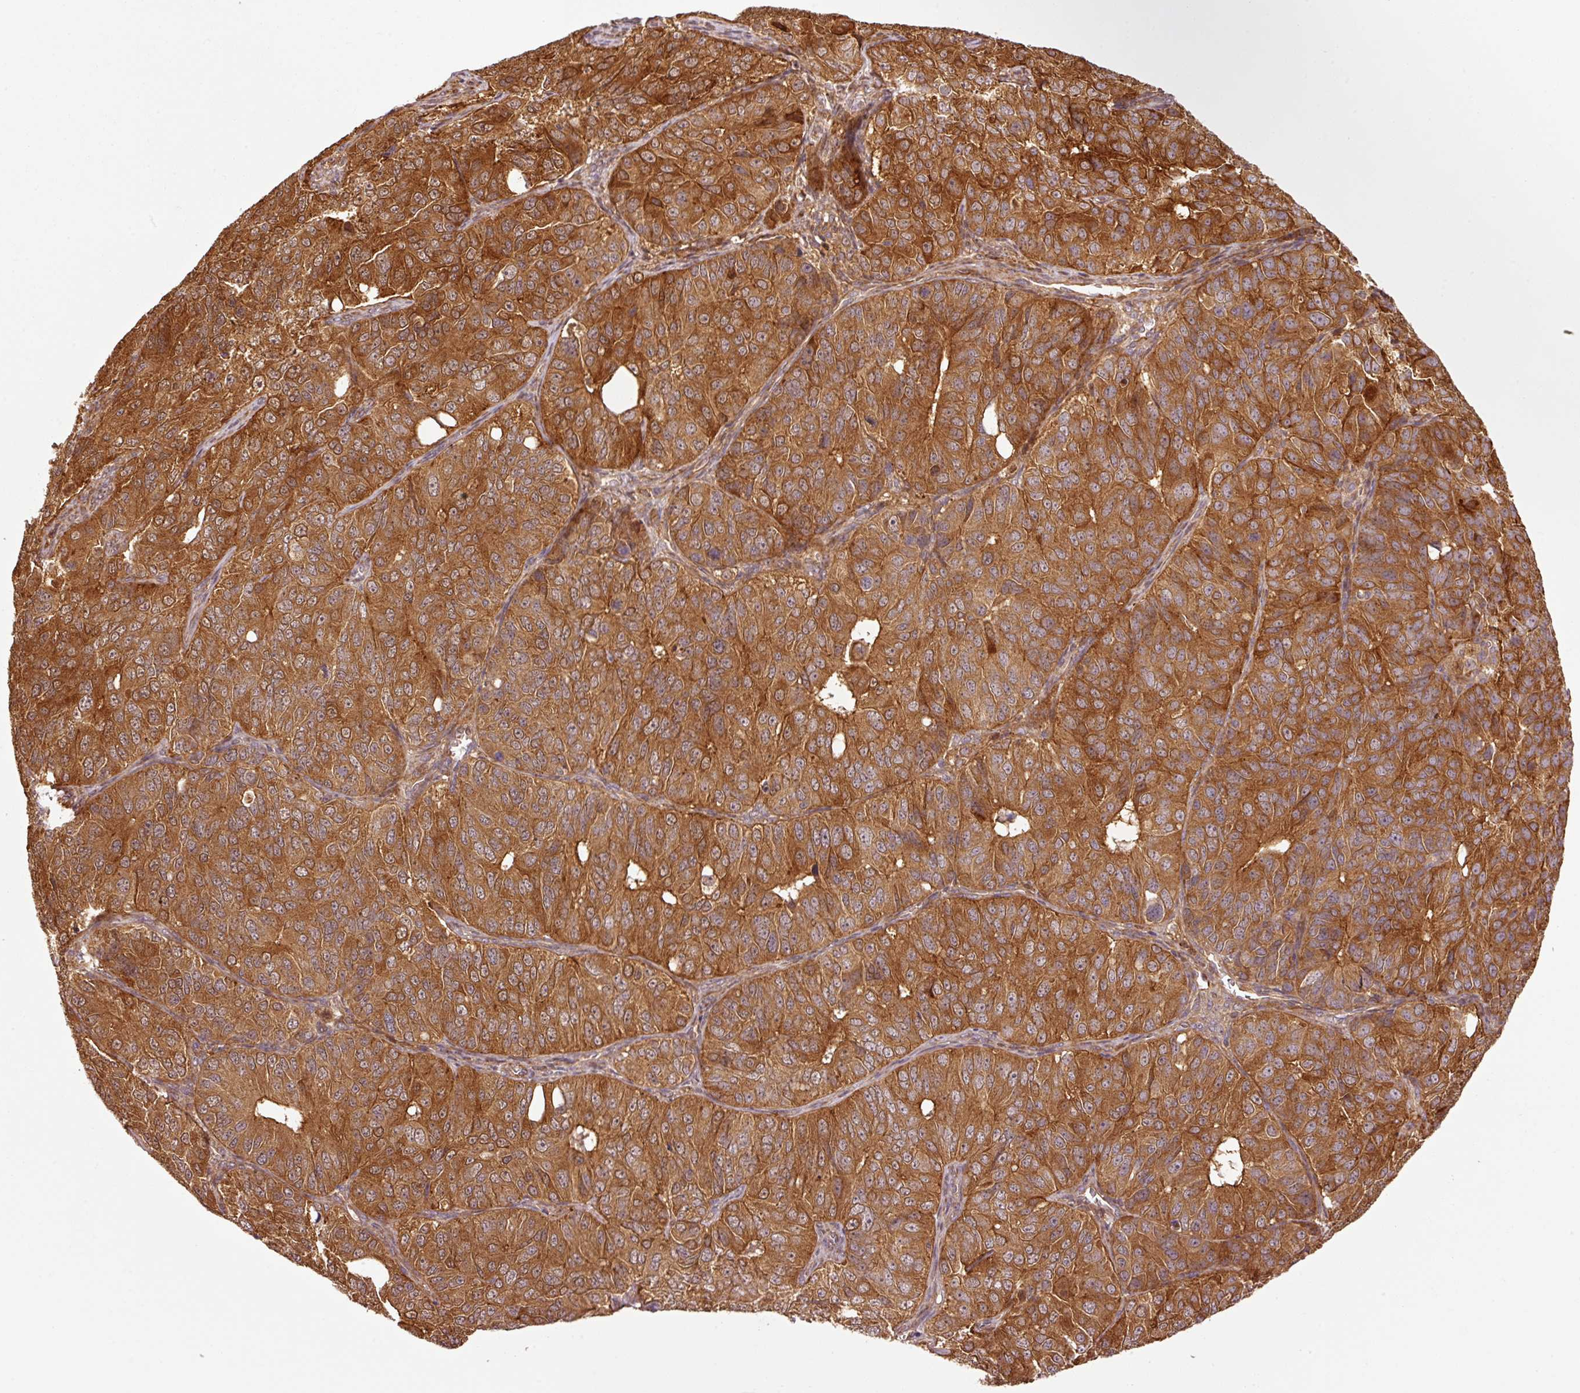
{"staining": {"intensity": "strong", "quantity": ">75%", "location": "cytoplasmic/membranous,nuclear"}, "tissue": "ovarian cancer", "cell_type": "Tumor cells", "image_type": "cancer", "snomed": [{"axis": "morphology", "description": "Carcinoma, endometroid"}, {"axis": "topography", "description": "Ovary"}], "caption": "Protein staining by immunohistochemistry (IHC) demonstrates strong cytoplasmic/membranous and nuclear staining in about >75% of tumor cells in endometroid carcinoma (ovarian).", "gene": "OXER1", "patient": {"sex": "female", "age": 51}}